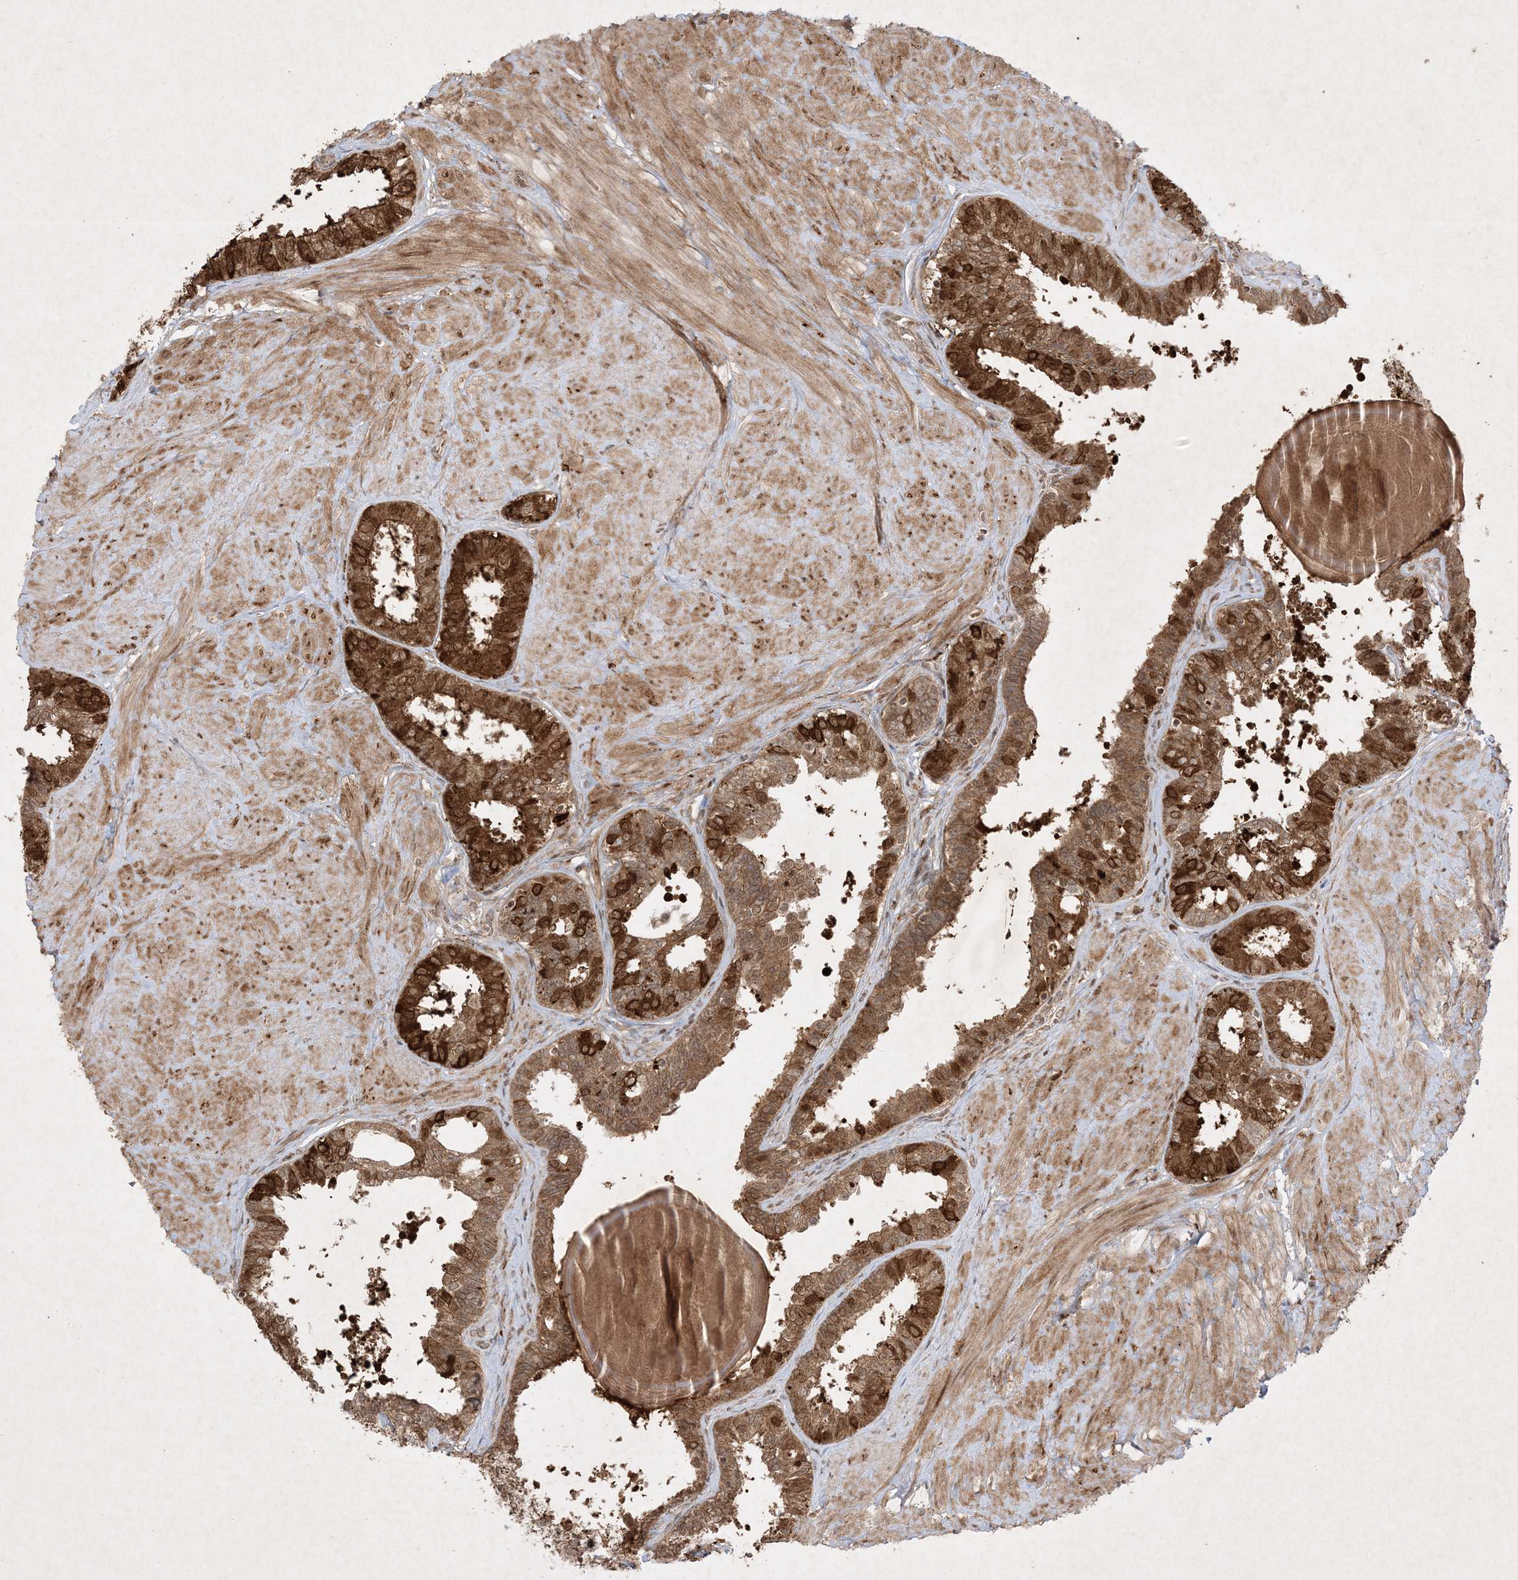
{"staining": {"intensity": "strong", "quantity": "25%-75%", "location": "cytoplasmic/membranous"}, "tissue": "prostate", "cell_type": "Glandular cells", "image_type": "normal", "snomed": [{"axis": "morphology", "description": "Normal tissue, NOS"}, {"axis": "topography", "description": "Prostate"}], "caption": "Protein staining of benign prostate demonstrates strong cytoplasmic/membranous expression in about 25%-75% of glandular cells.", "gene": "PTK6", "patient": {"sex": "male", "age": 48}}